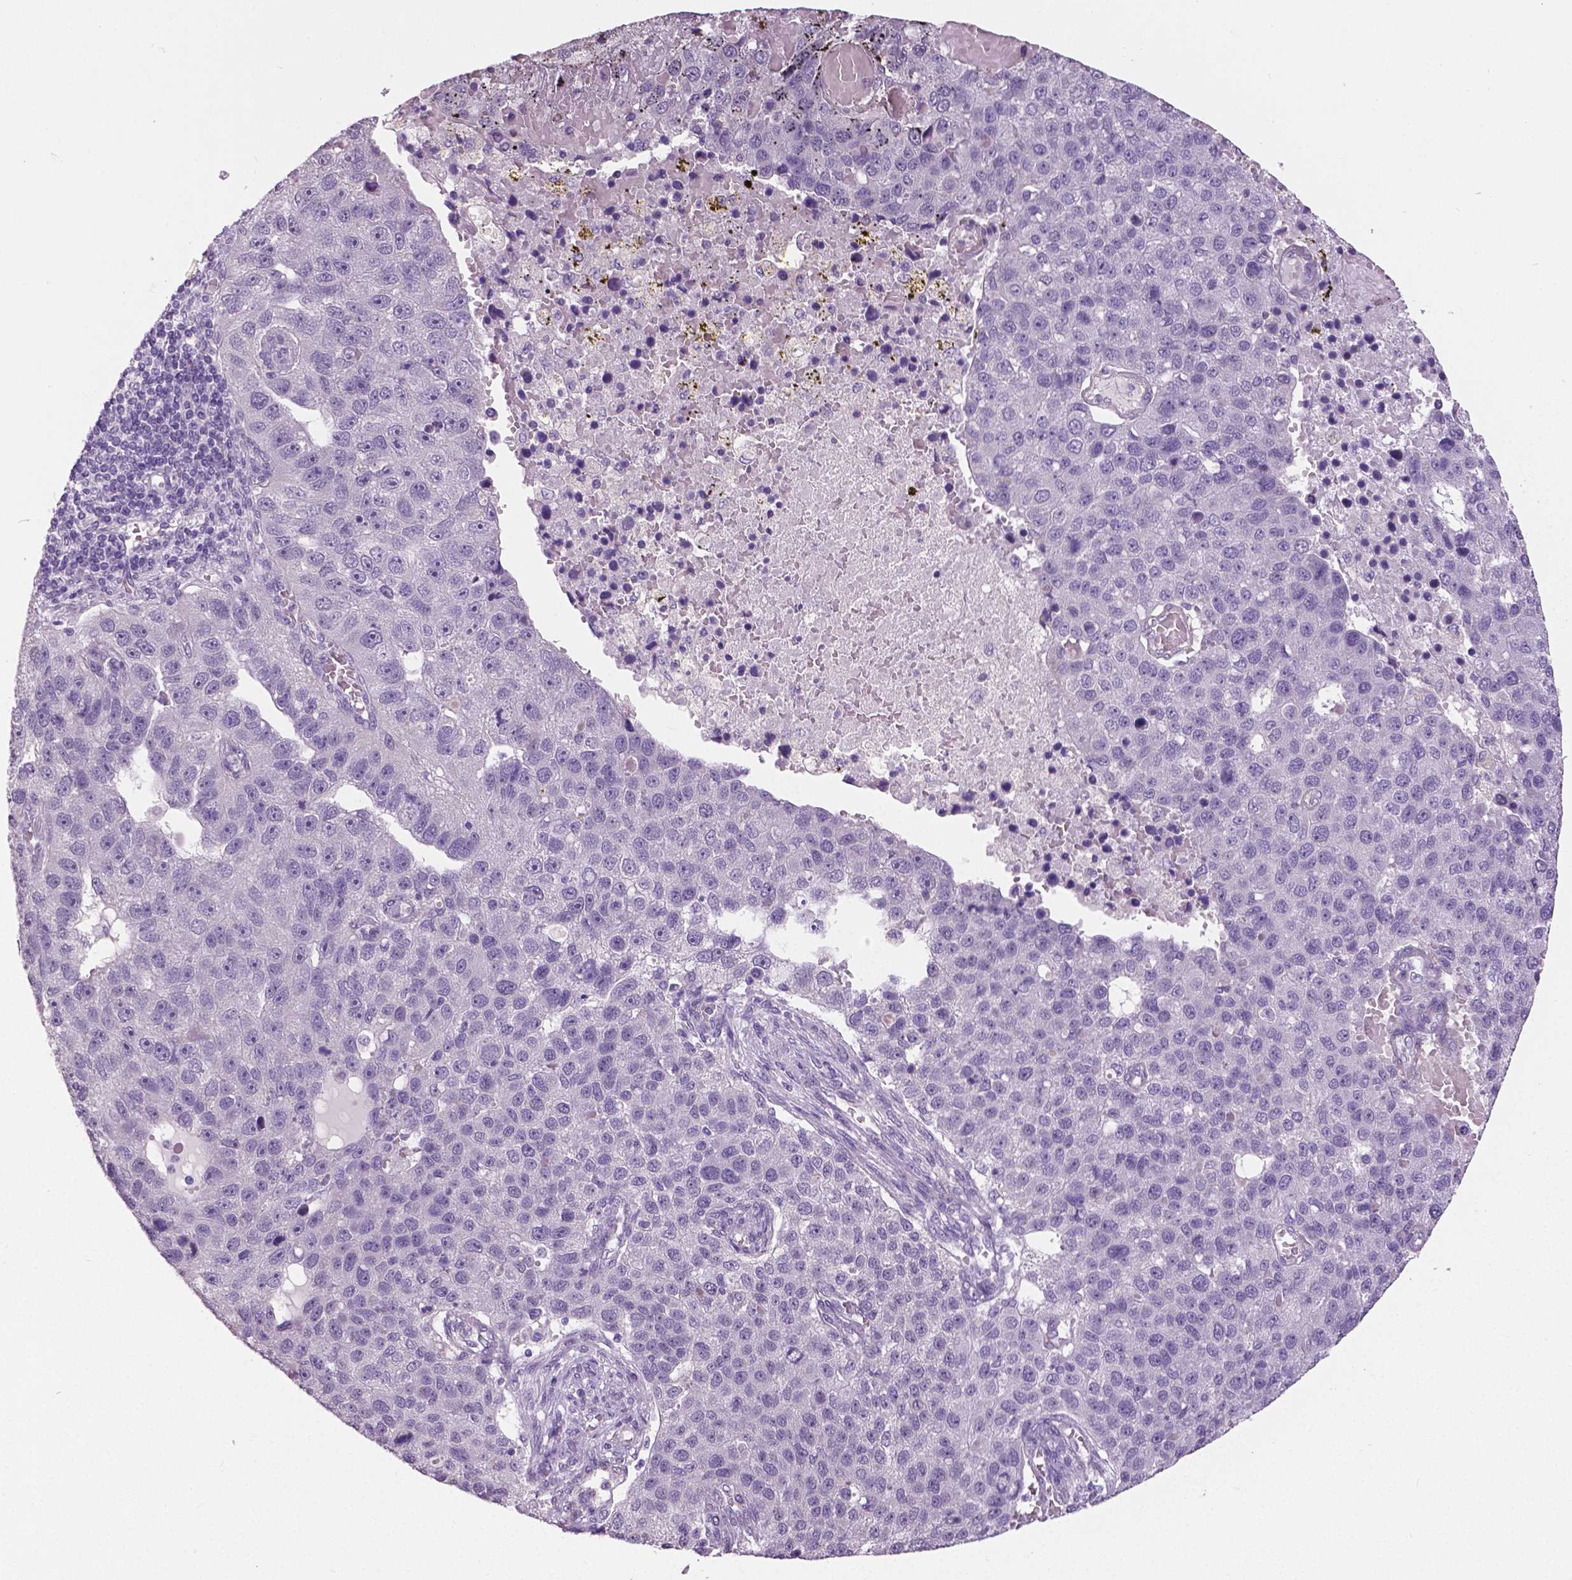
{"staining": {"intensity": "negative", "quantity": "none", "location": "none"}, "tissue": "pancreatic cancer", "cell_type": "Tumor cells", "image_type": "cancer", "snomed": [{"axis": "morphology", "description": "Adenocarcinoma, NOS"}, {"axis": "topography", "description": "Pancreas"}], "caption": "Adenocarcinoma (pancreatic) was stained to show a protein in brown. There is no significant positivity in tumor cells.", "gene": "FOXA1", "patient": {"sex": "female", "age": 61}}